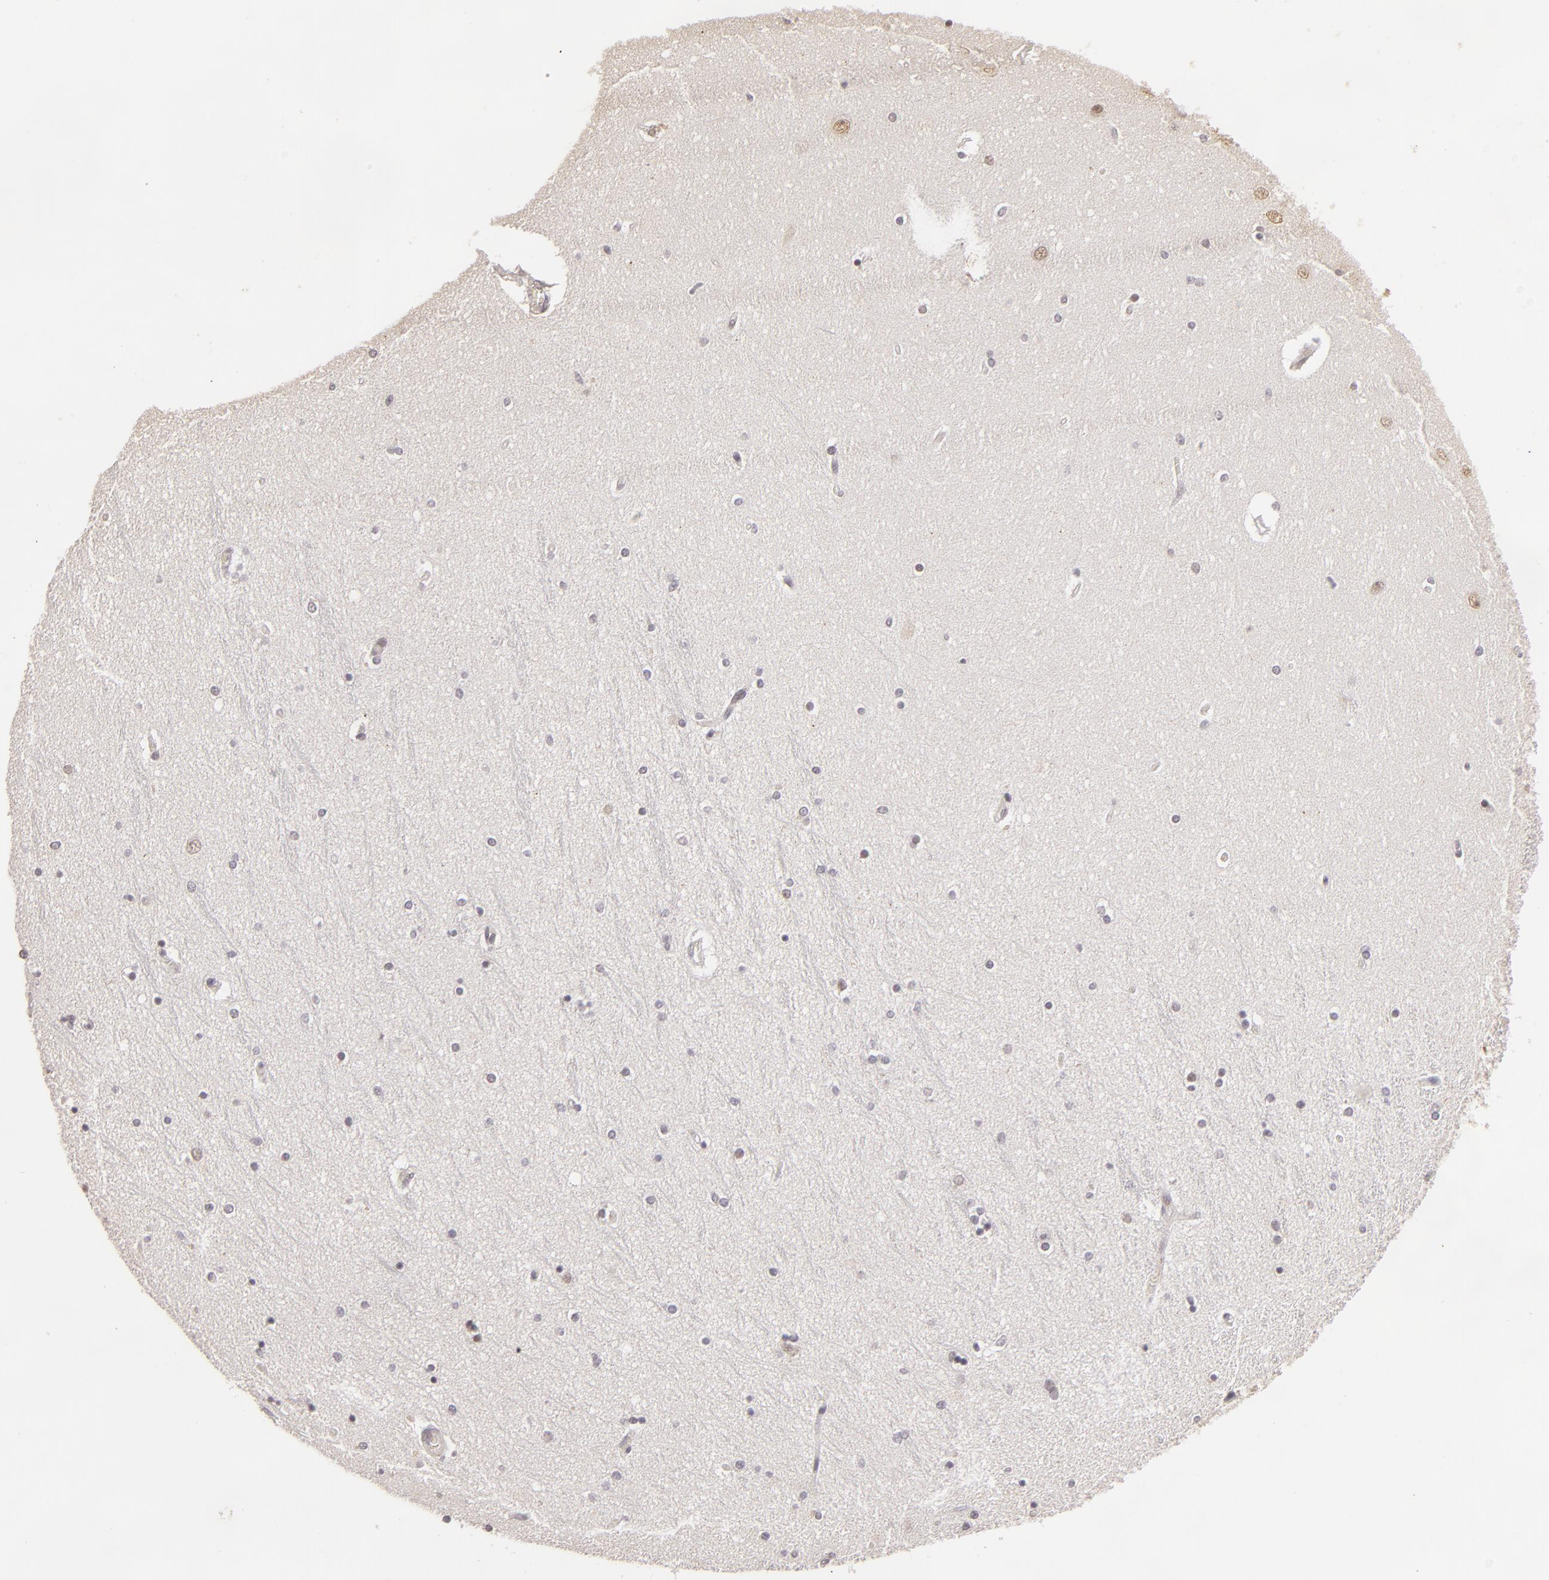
{"staining": {"intensity": "weak", "quantity": "25%-75%", "location": "nuclear"}, "tissue": "hippocampus", "cell_type": "Glial cells", "image_type": "normal", "snomed": [{"axis": "morphology", "description": "Normal tissue, NOS"}, {"axis": "topography", "description": "Hippocampus"}], "caption": "High-magnification brightfield microscopy of normal hippocampus stained with DAB (3,3'-diaminobenzidine) (brown) and counterstained with hematoxylin (blue). glial cells exhibit weak nuclear staining is appreciated in about25%-75% of cells. (brown staining indicates protein expression, while blue staining denotes nuclei).", "gene": "RARB", "patient": {"sex": "female", "age": 54}}